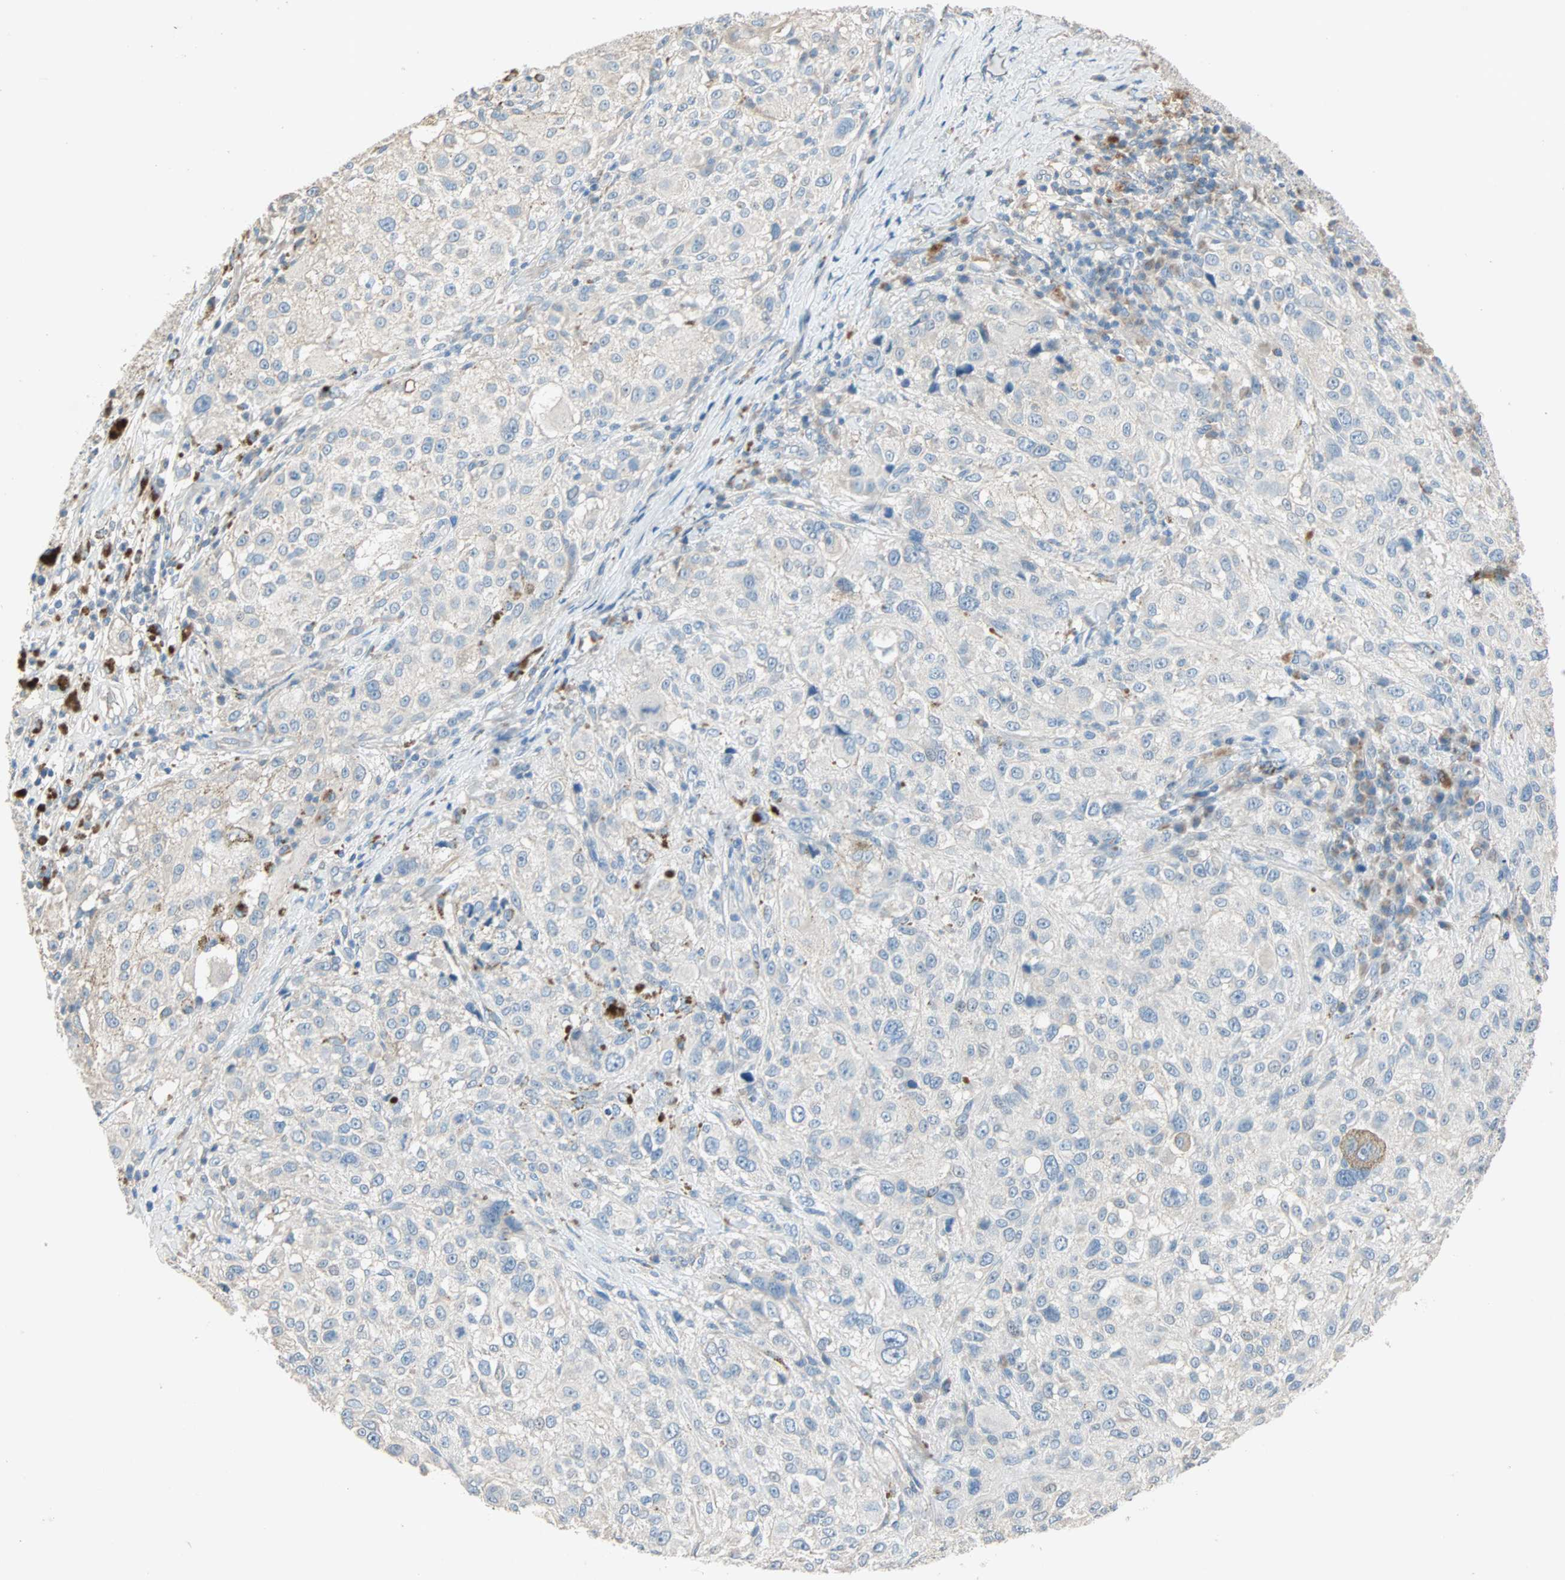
{"staining": {"intensity": "negative", "quantity": "none", "location": "none"}, "tissue": "melanoma", "cell_type": "Tumor cells", "image_type": "cancer", "snomed": [{"axis": "morphology", "description": "Necrosis, NOS"}, {"axis": "morphology", "description": "Malignant melanoma, NOS"}, {"axis": "topography", "description": "Skin"}], "caption": "DAB immunohistochemical staining of malignant melanoma demonstrates no significant positivity in tumor cells.", "gene": "ACVRL1", "patient": {"sex": "female", "age": 87}}